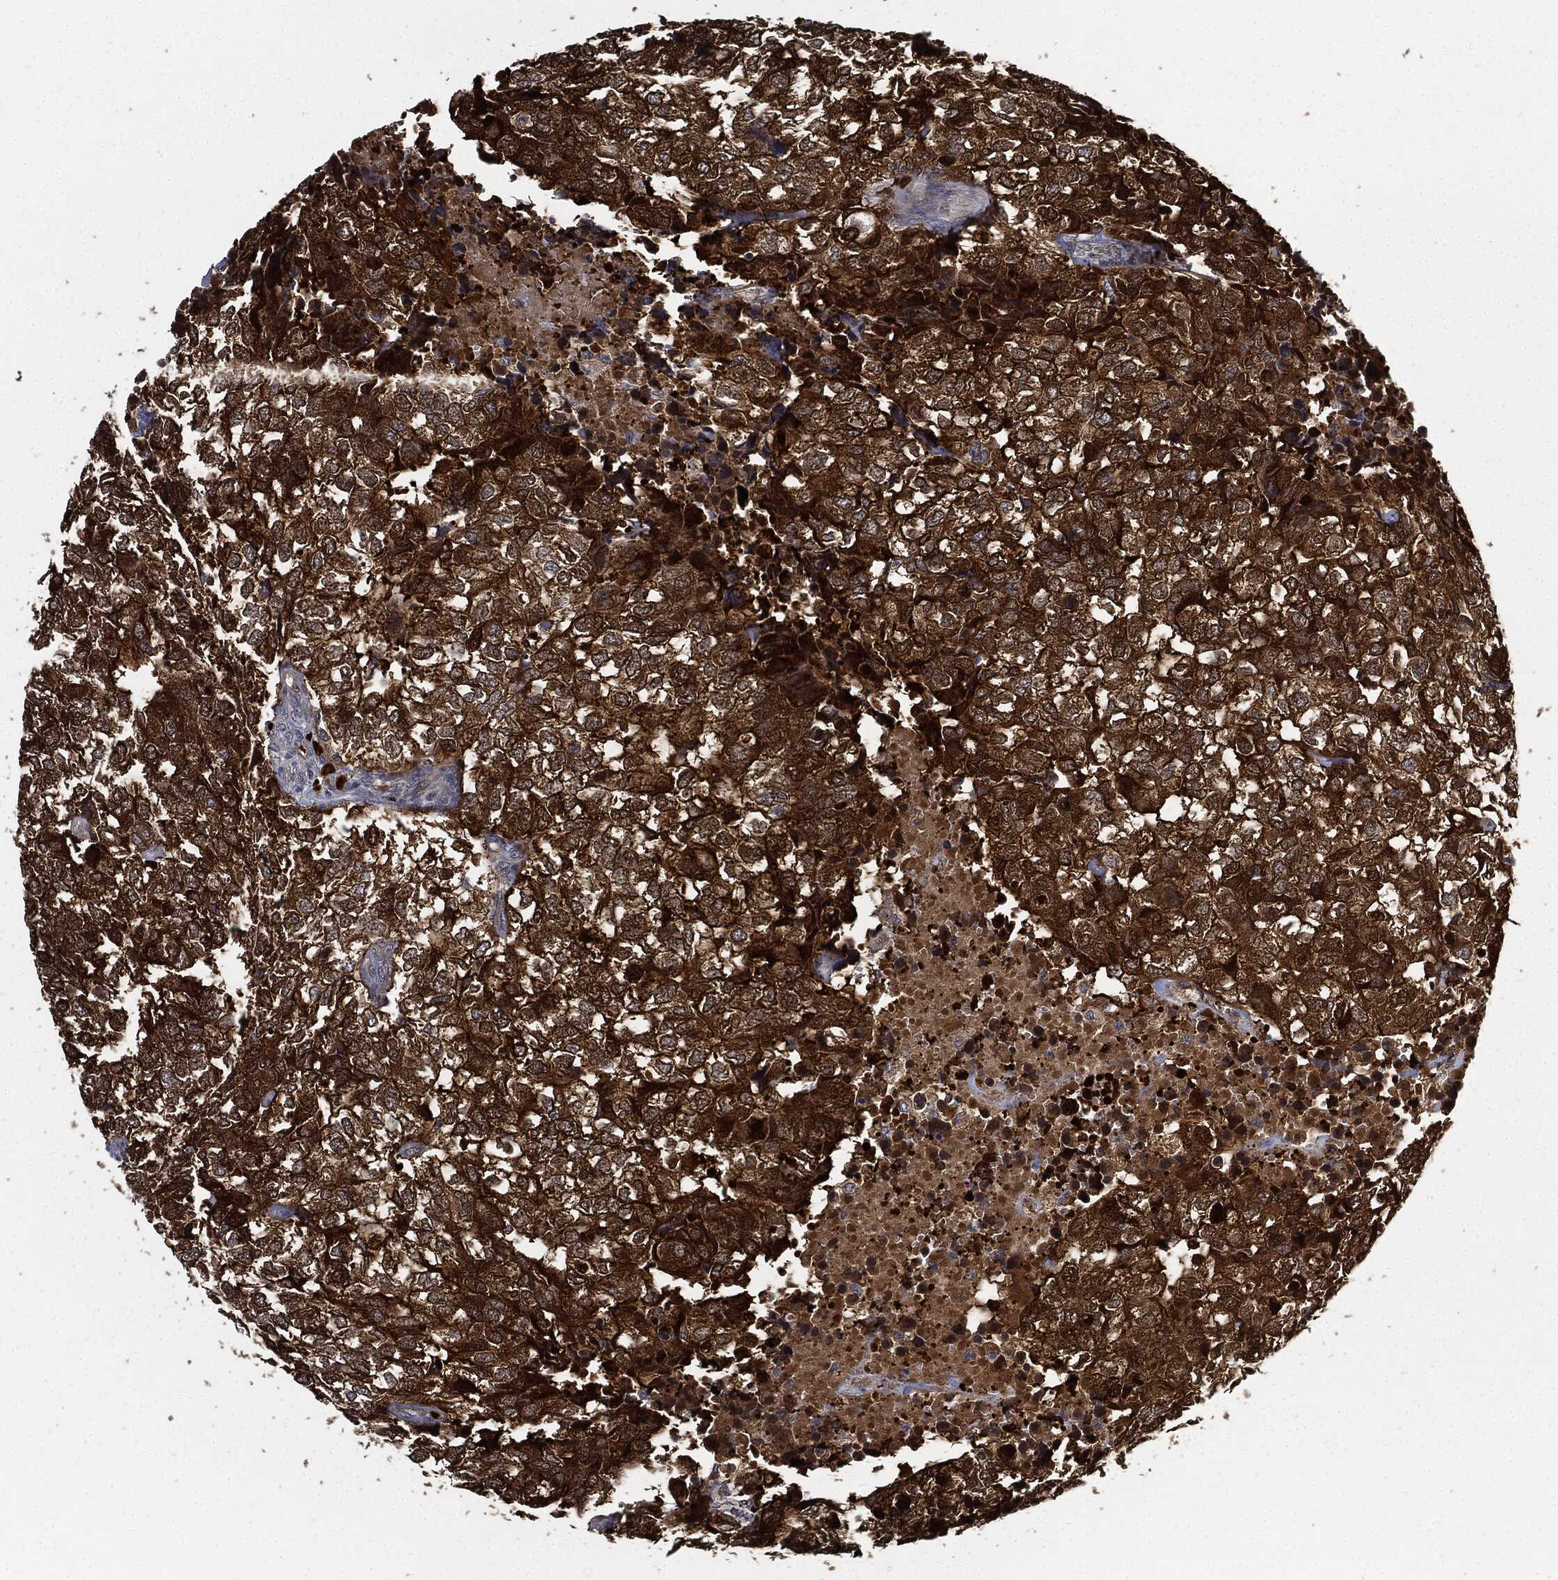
{"staining": {"intensity": "strong", "quantity": ">75%", "location": "cytoplasmic/membranous"}, "tissue": "breast cancer", "cell_type": "Tumor cells", "image_type": "cancer", "snomed": [{"axis": "morphology", "description": "Duct carcinoma"}, {"axis": "topography", "description": "Breast"}], "caption": "Intraductal carcinoma (breast) stained with IHC displays strong cytoplasmic/membranous positivity in about >75% of tumor cells. Nuclei are stained in blue.", "gene": "PRDX2", "patient": {"sex": "female", "age": 30}}